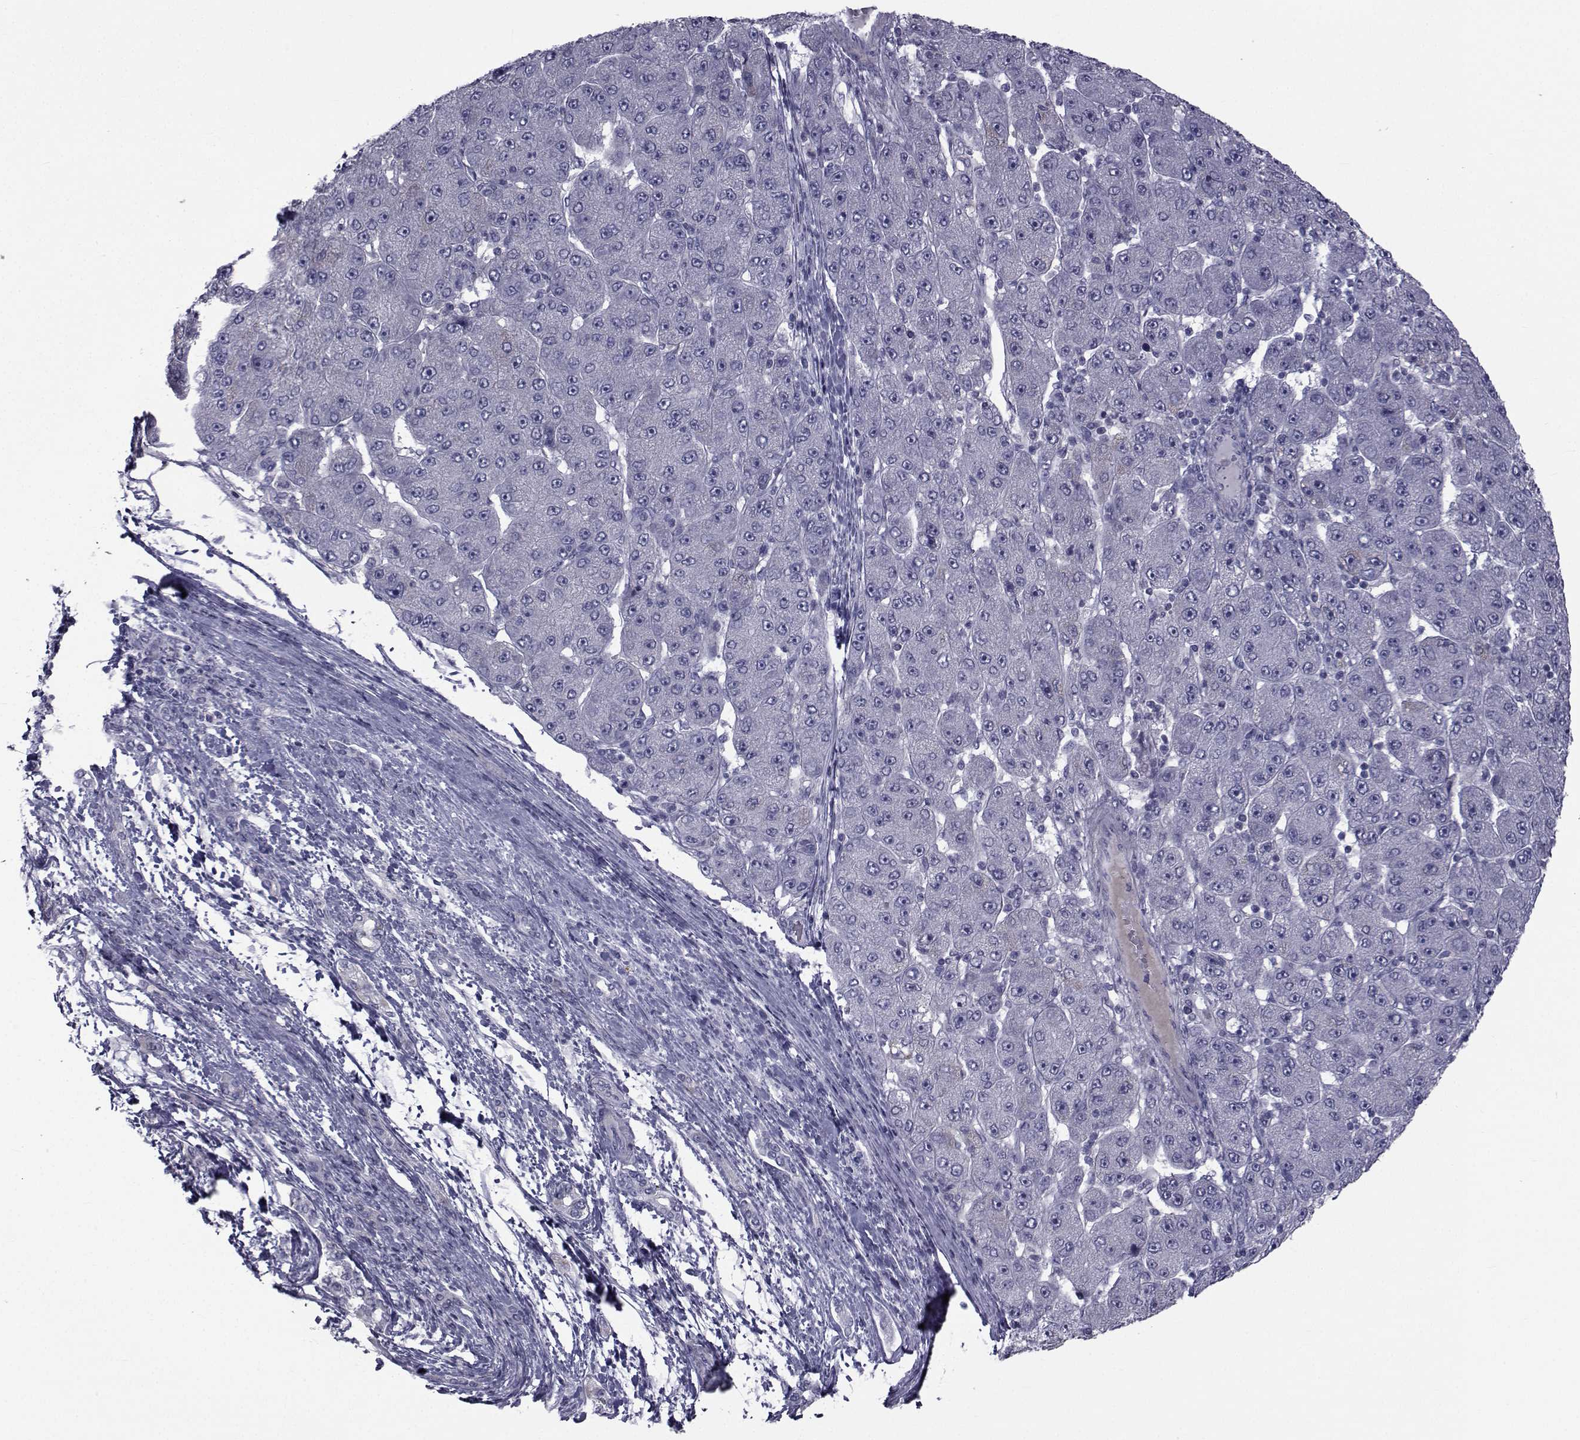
{"staining": {"intensity": "negative", "quantity": "none", "location": "none"}, "tissue": "liver cancer", "cell_type": "Tumor cells", "image_type": "cancer", "snomed": [{"axis": "morphology", "description": "Carcinoma, Hepatocellular, NOS"}, {"axis": "topography", "description": "Liver"}], "caption": "Protein analysis of liver cancer (hepatocellular carcinoma) exhibits no significant expression in tumor cells. (Stains: DAB immunohistochemistry (IHC) with hematoxylin counter stain, Microscopy: brightfield microscopy at high magnification).", "gene": "FDXR", "patient": {"sex": "male", "age": 67}}